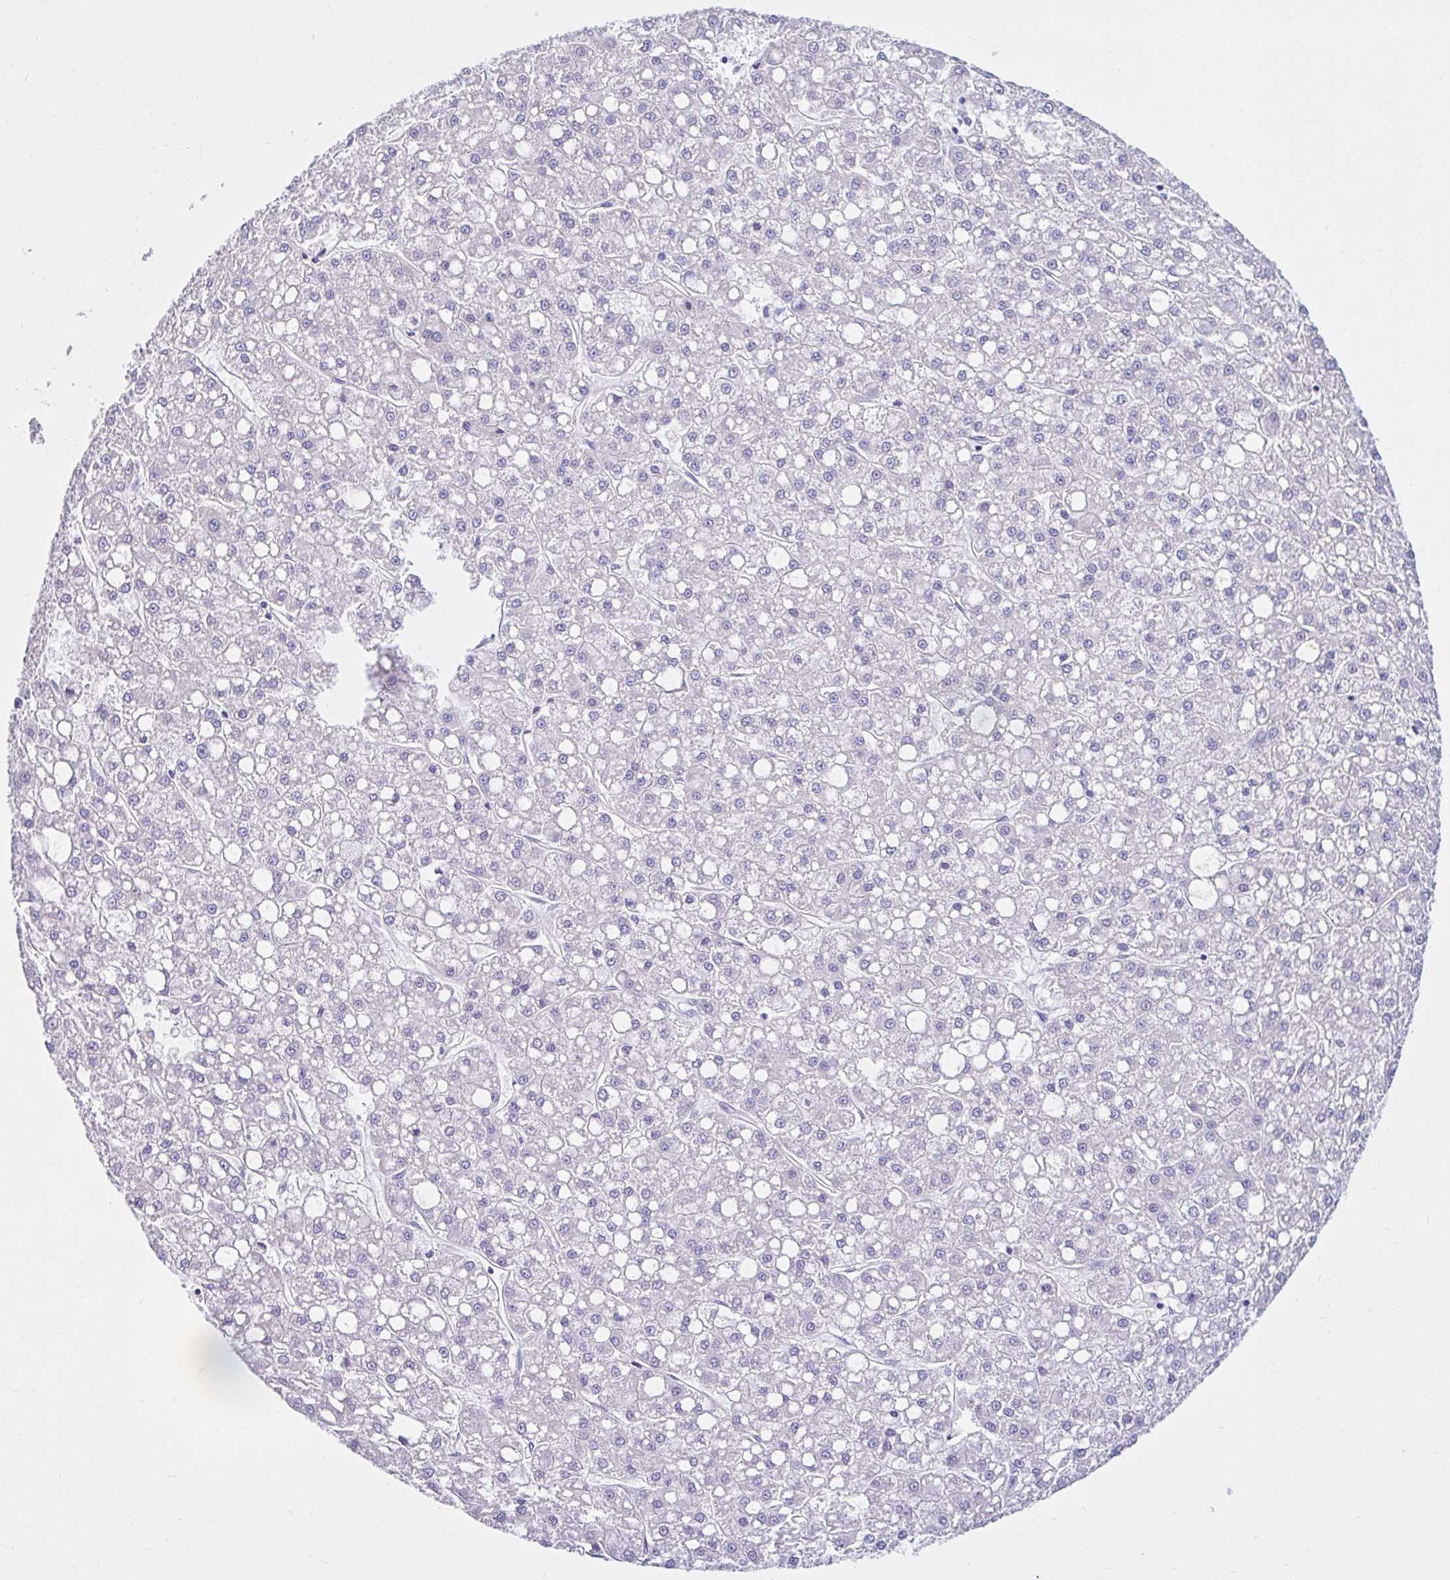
{"staining": {"intensity": "negative", "quantity": "none", "location": "none"}, "tissue": "liver cancer", "cell_type": "Tumor cells", "image_type": "cancer", "snomed": [{"axis": "morphology", "description": "Carcinoma, Hepatocellular, NOS"}, {"axis": "topography", "description": "Liver"}], "caption": "The micrograph reveals no significant expression in tumor cells of liver cancer (hepatocellular carcinoma).", "gene": "NHLH2", "patient": {"sex": "male", "age": 67}}